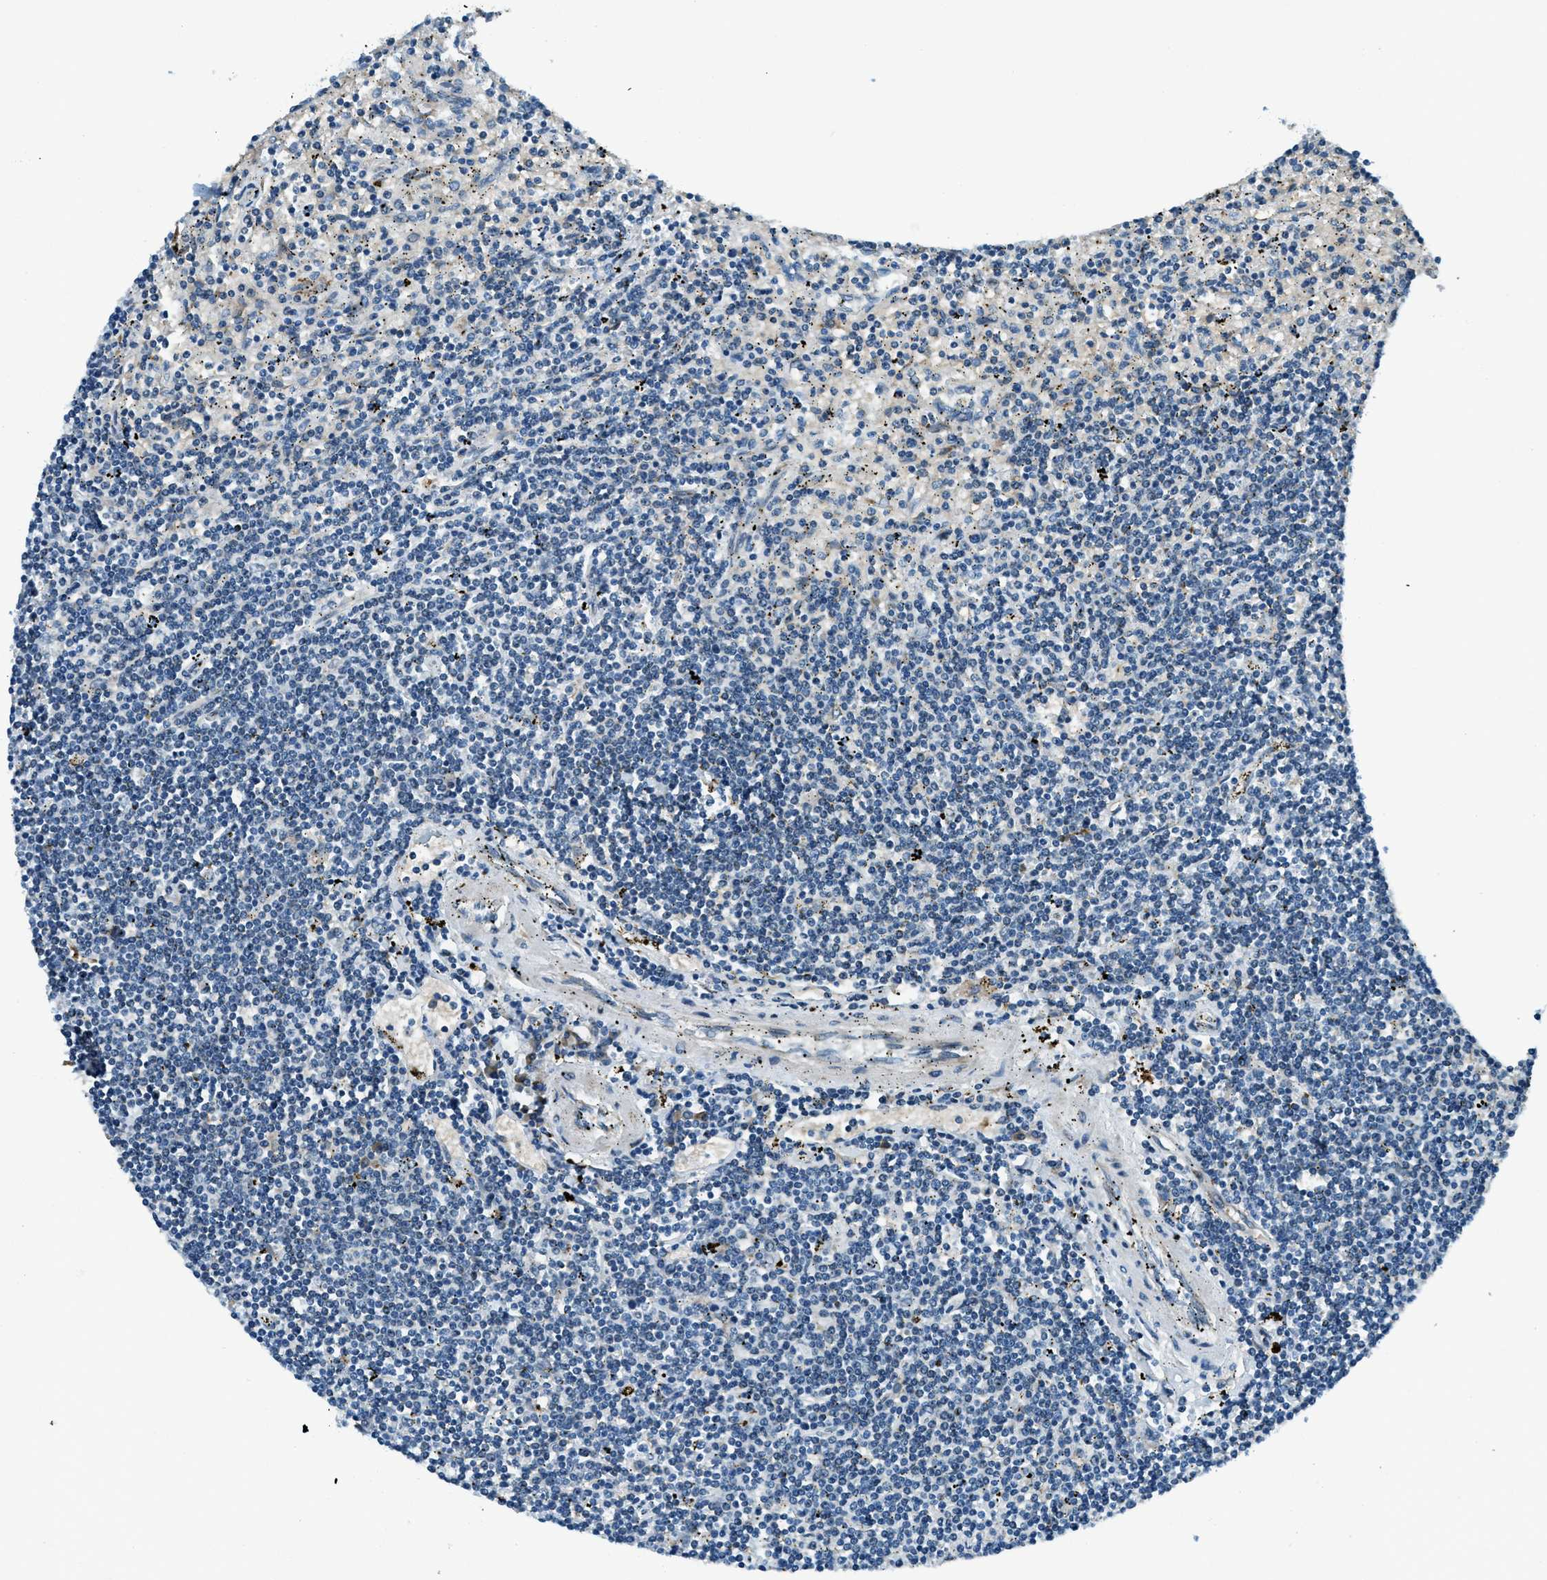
{"staining": {"intensity": "negative", "quantity": "none", "location": "none"}, "tissue": "lymphoma", "cell_type": "Tumor cells", "image_type": "cancer", "snomed": [{"axis": "morphology", "description": "Malignant lymphoma, non-Hodgkin's type, Low grade"}, {"axis": "topography", "description": "Spleen"}], "caption": "DAB immunohistochemical staining of lymphoma displays no significant expression in tumor cells.", "gene": "GINM1", "patient": {"sex": "male", "age": 76}}